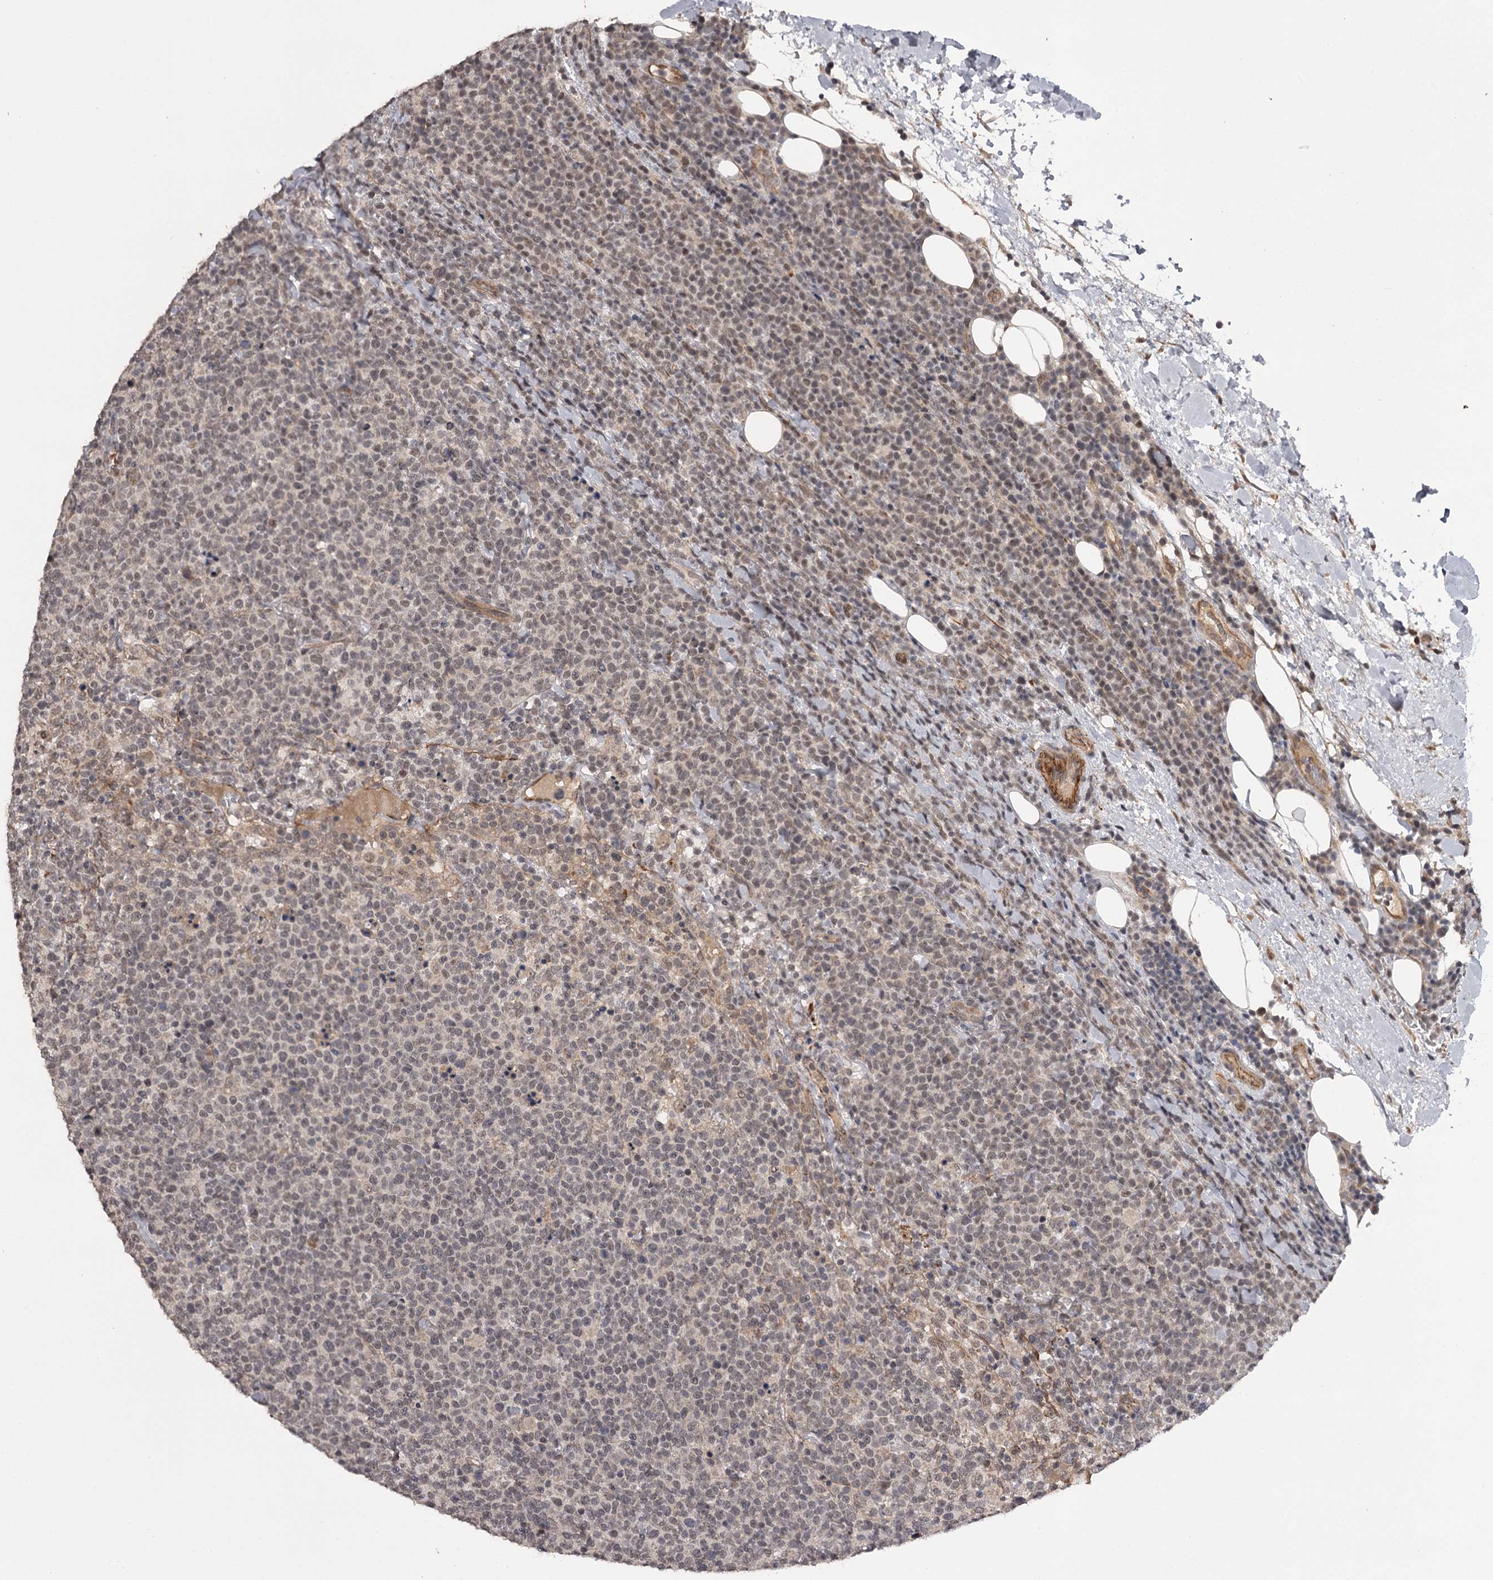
{"staining": {"intensity": "weak", "quantity": "<25%", "location": "nuclear"}, "tissue": "lymphoma", "cell_type": "Tumor cells", "image_type": "cancer", "snomed": [{"axis": "morphology", "description": "Malignant lymphoma, non-Hodgkin's type, High grade"}, {"axis": "topography", "description": "Lymph node"}], "caption": "This micrograph is of malignant lymphoma, non-Hodgkin's type (high-grade) stained with IHC to label a protein in brown with the nuclei are counter-stained blue. There is no staining in tumor cells. (DAB immunohistochemistry (IHC), high magnification).", "gene": "CWF19L2", "patient": {"sex": "male", "age": 61}}